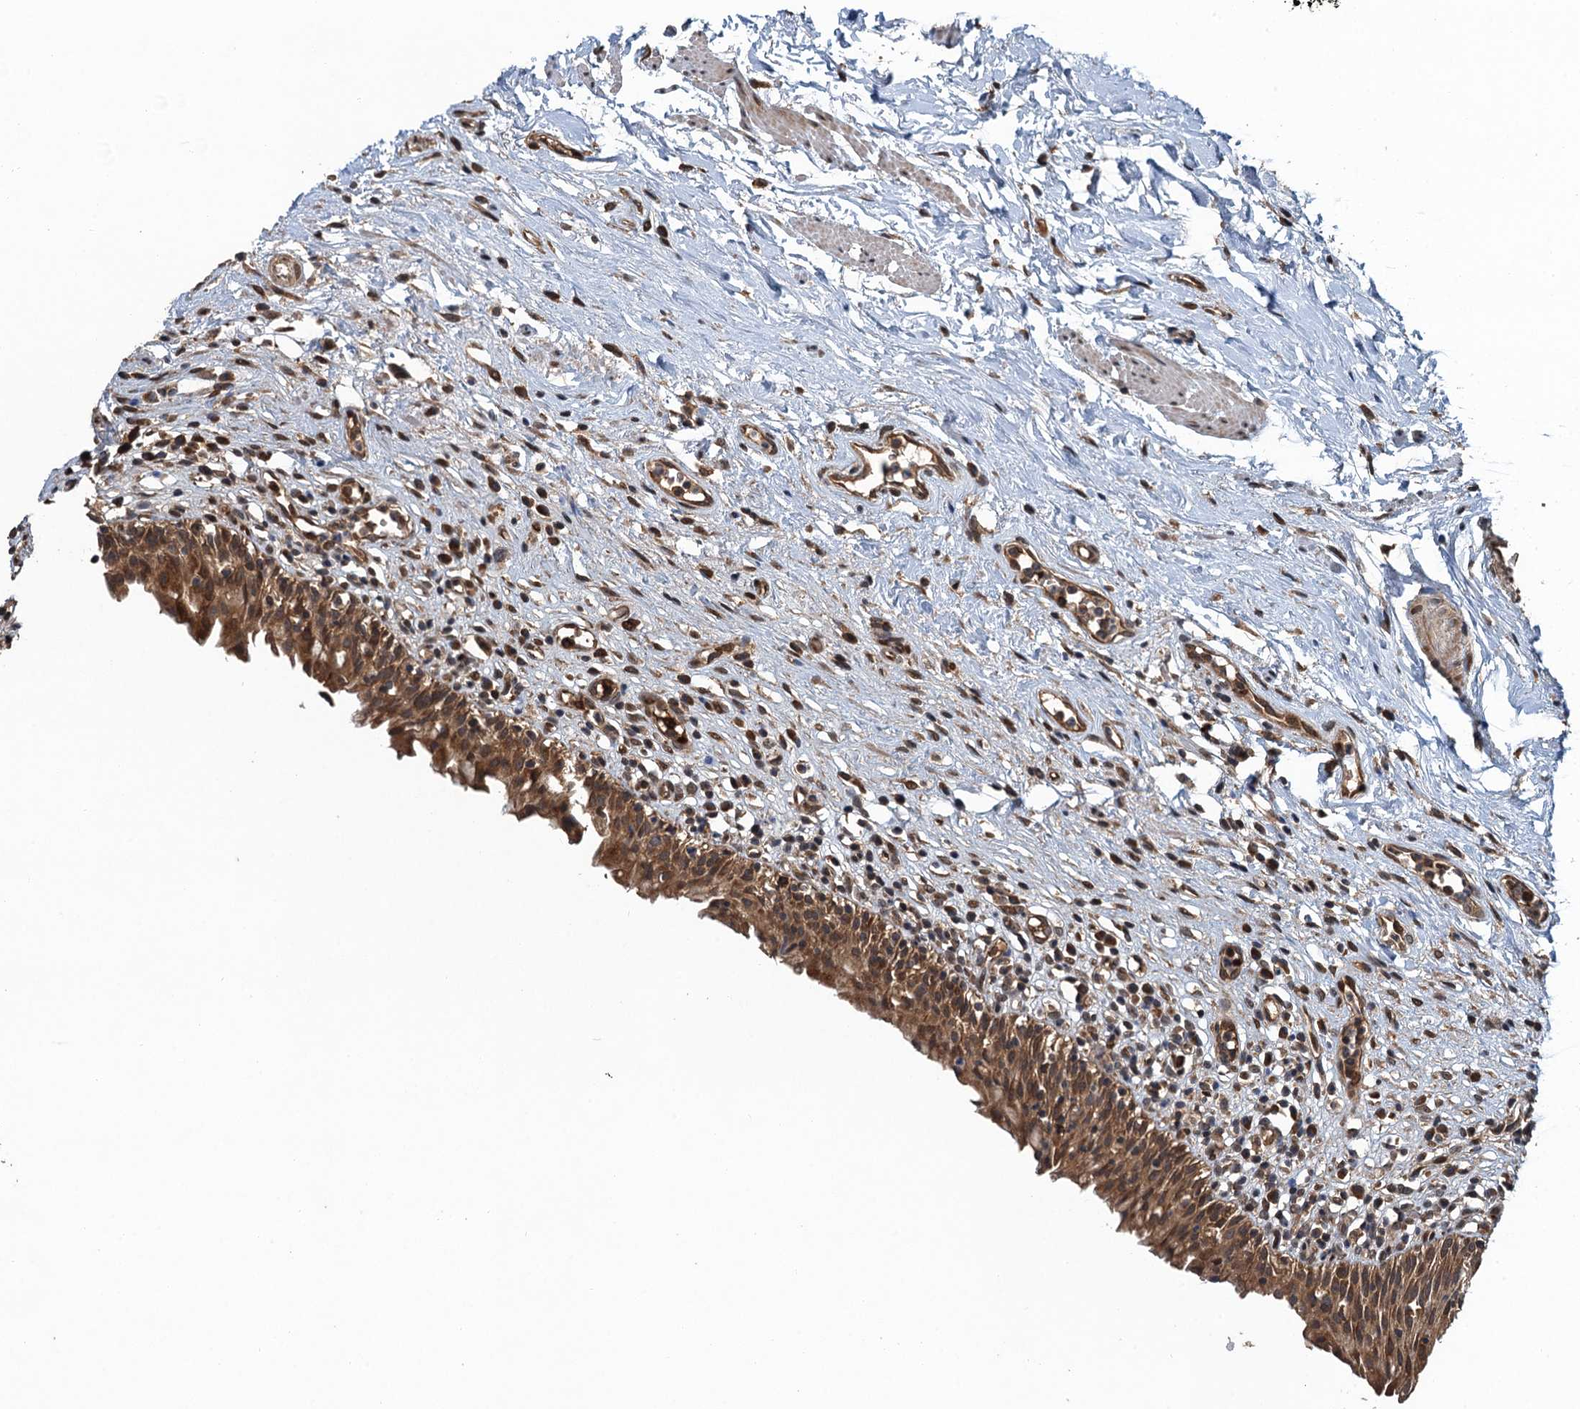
{"staining": {"intensity": "moderate", "quantity": ">75%", "location": "cytoplasmic/membranous,nuclear"}, "tissue": "urinary bladder", "cell_type": "Urothelial cells", "image_type": "normal", "snomed": [{"axis": "morphology", "description": "Normal tissue, NOS"}, {"axis": "morphology", "description": "Inflammation, NOS"}, {"axis": "topography", "description": "Urinary bladder"}], "caption": "Benign urinary bladder exhibits moderate cytoplasmic/membranous,nuclear staining in about >75% of urothelial cells, visualized by immunohistochemistry.", "gene": "SNX32", "patient": {"sex": "male", "age": 63}}